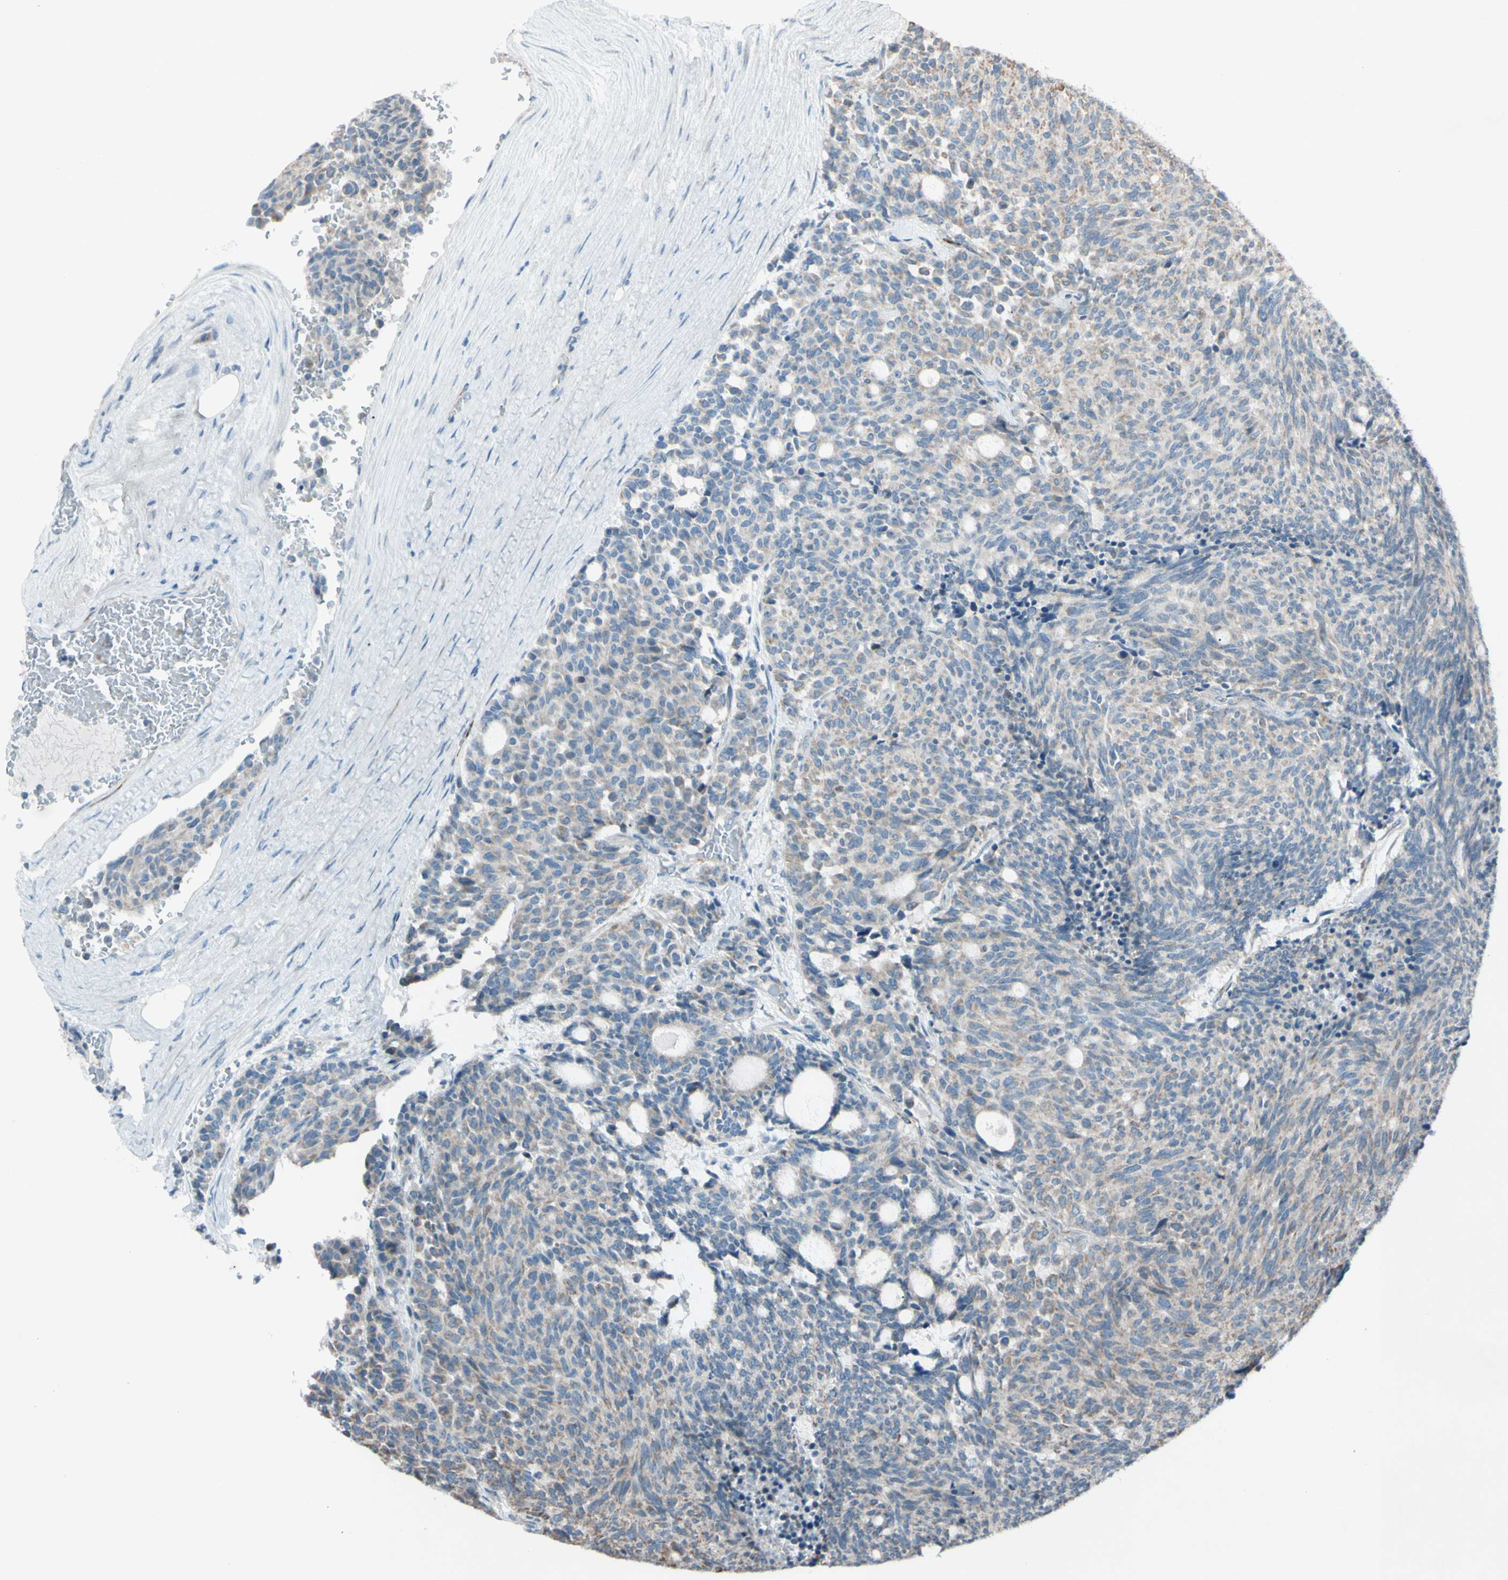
{"staining": {"intensity": "negative", "quantity": "none", "location": "none"}, "tissue": "carcinoid", "cell_type": "Tumor cells", "image_type": "cancer", "snomed": [{"axis": "morphology", "description": "Carcinoid, malignant, NOS"}, {"axis": "topography", "description": "Pancreas"}], "caption": "There is no significant expression in tumor cells of carcinoid (malignant).", "gene": "ACOT8", "patient": {"sex": "female", "age": 54}}